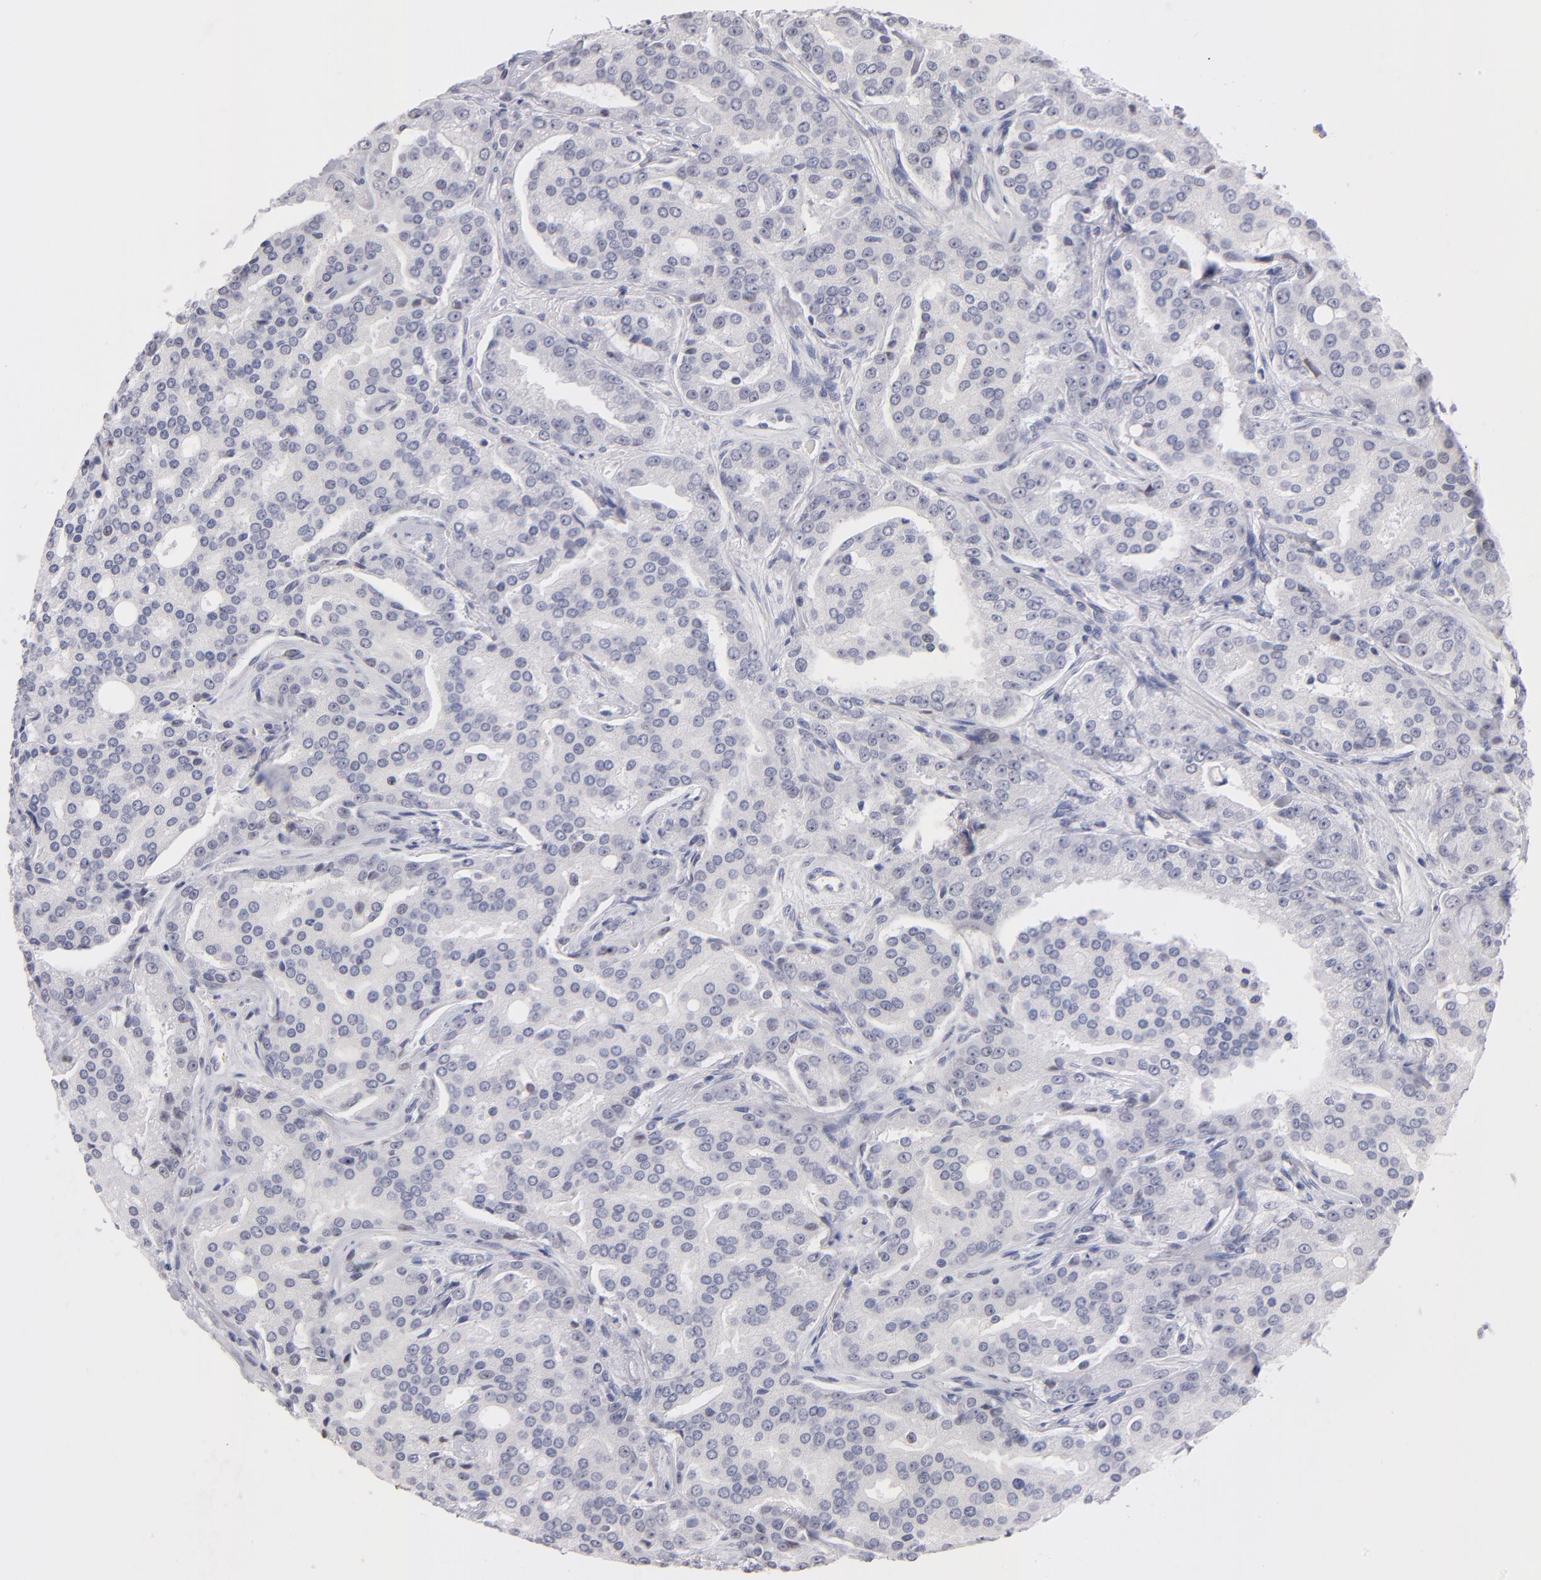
{"staining": {"intensity": "negative", "quantity": "none", "location": "none"}, "tissue": "prostate cancer", "cell_type": "Tumor cells", "image_type": "cancer", "snomed": [{"axis": "morphology", "description": "Adenocarcinoma, High grade"}, {"axis": "topography", "description": "Prostate"}], "caption": "Histopathology image shows no significant protein staining in tumor cells of prostate cancer.", "gene": "TEX11", "patient": {"sex": "male", "age": 72}}